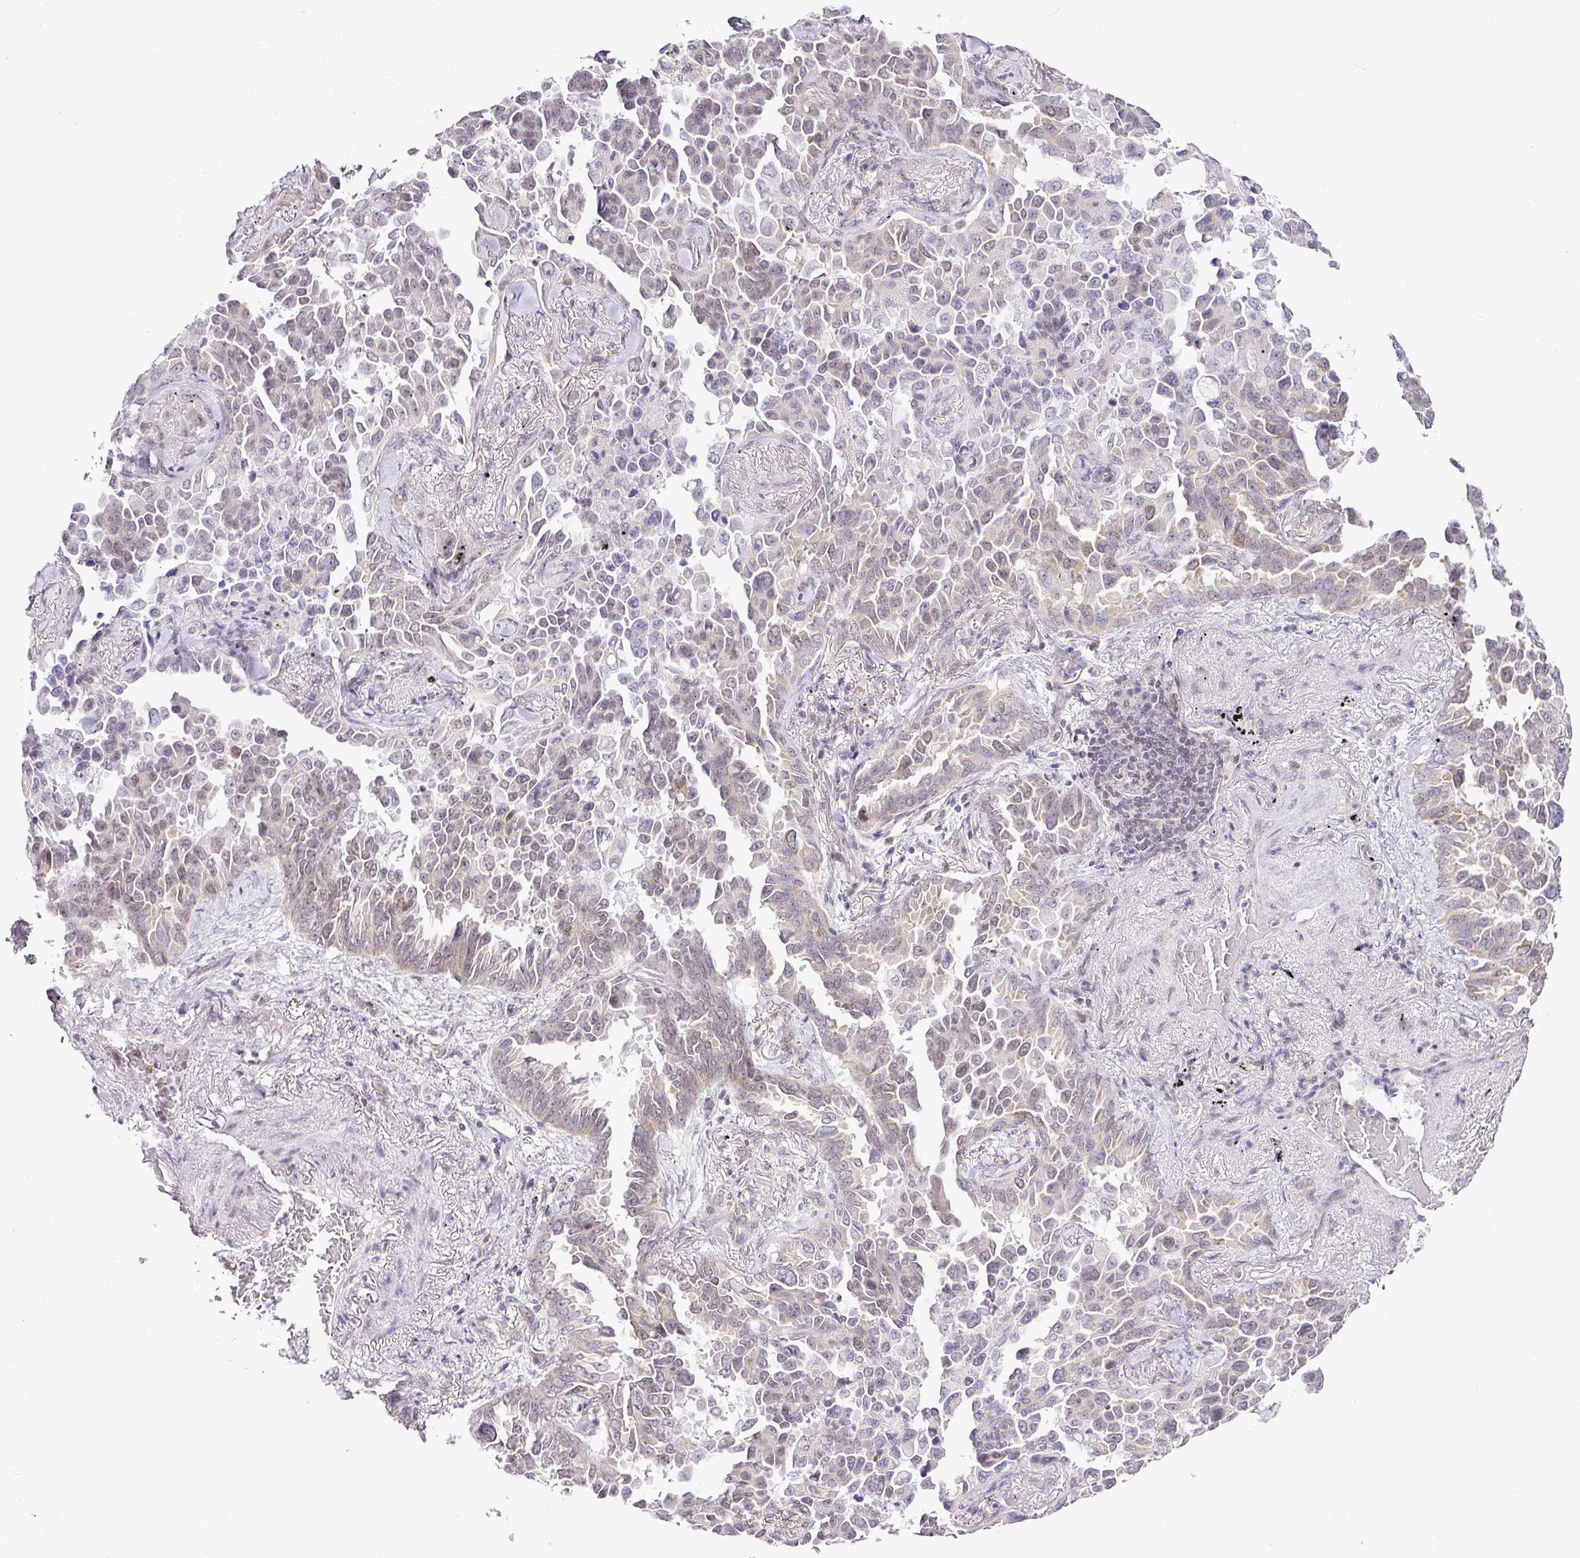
{"staining": {"intensity": "weak", "quantity": "<25%", "location": "cytoplasmic/membranous"}, "tissue": "lung cancer", "cell_type": "Tumor cells", "image_type": "cancer", "snomed": [{"axis": "morphology", "description": "Adenocarcinoma, NOS"}, {"axis": "topography", "description": "Lung"}], "caption": "DAB (3,3'-diaminobenzidine) immunohistochemical staining of lung cancer (adenocarcinoma) displays no significant staining in tumor cells. (IHC, brightfield microscopy, high magnification).", "gene": "FAM32A", "patient": {"sex": "female", "age": 67}}